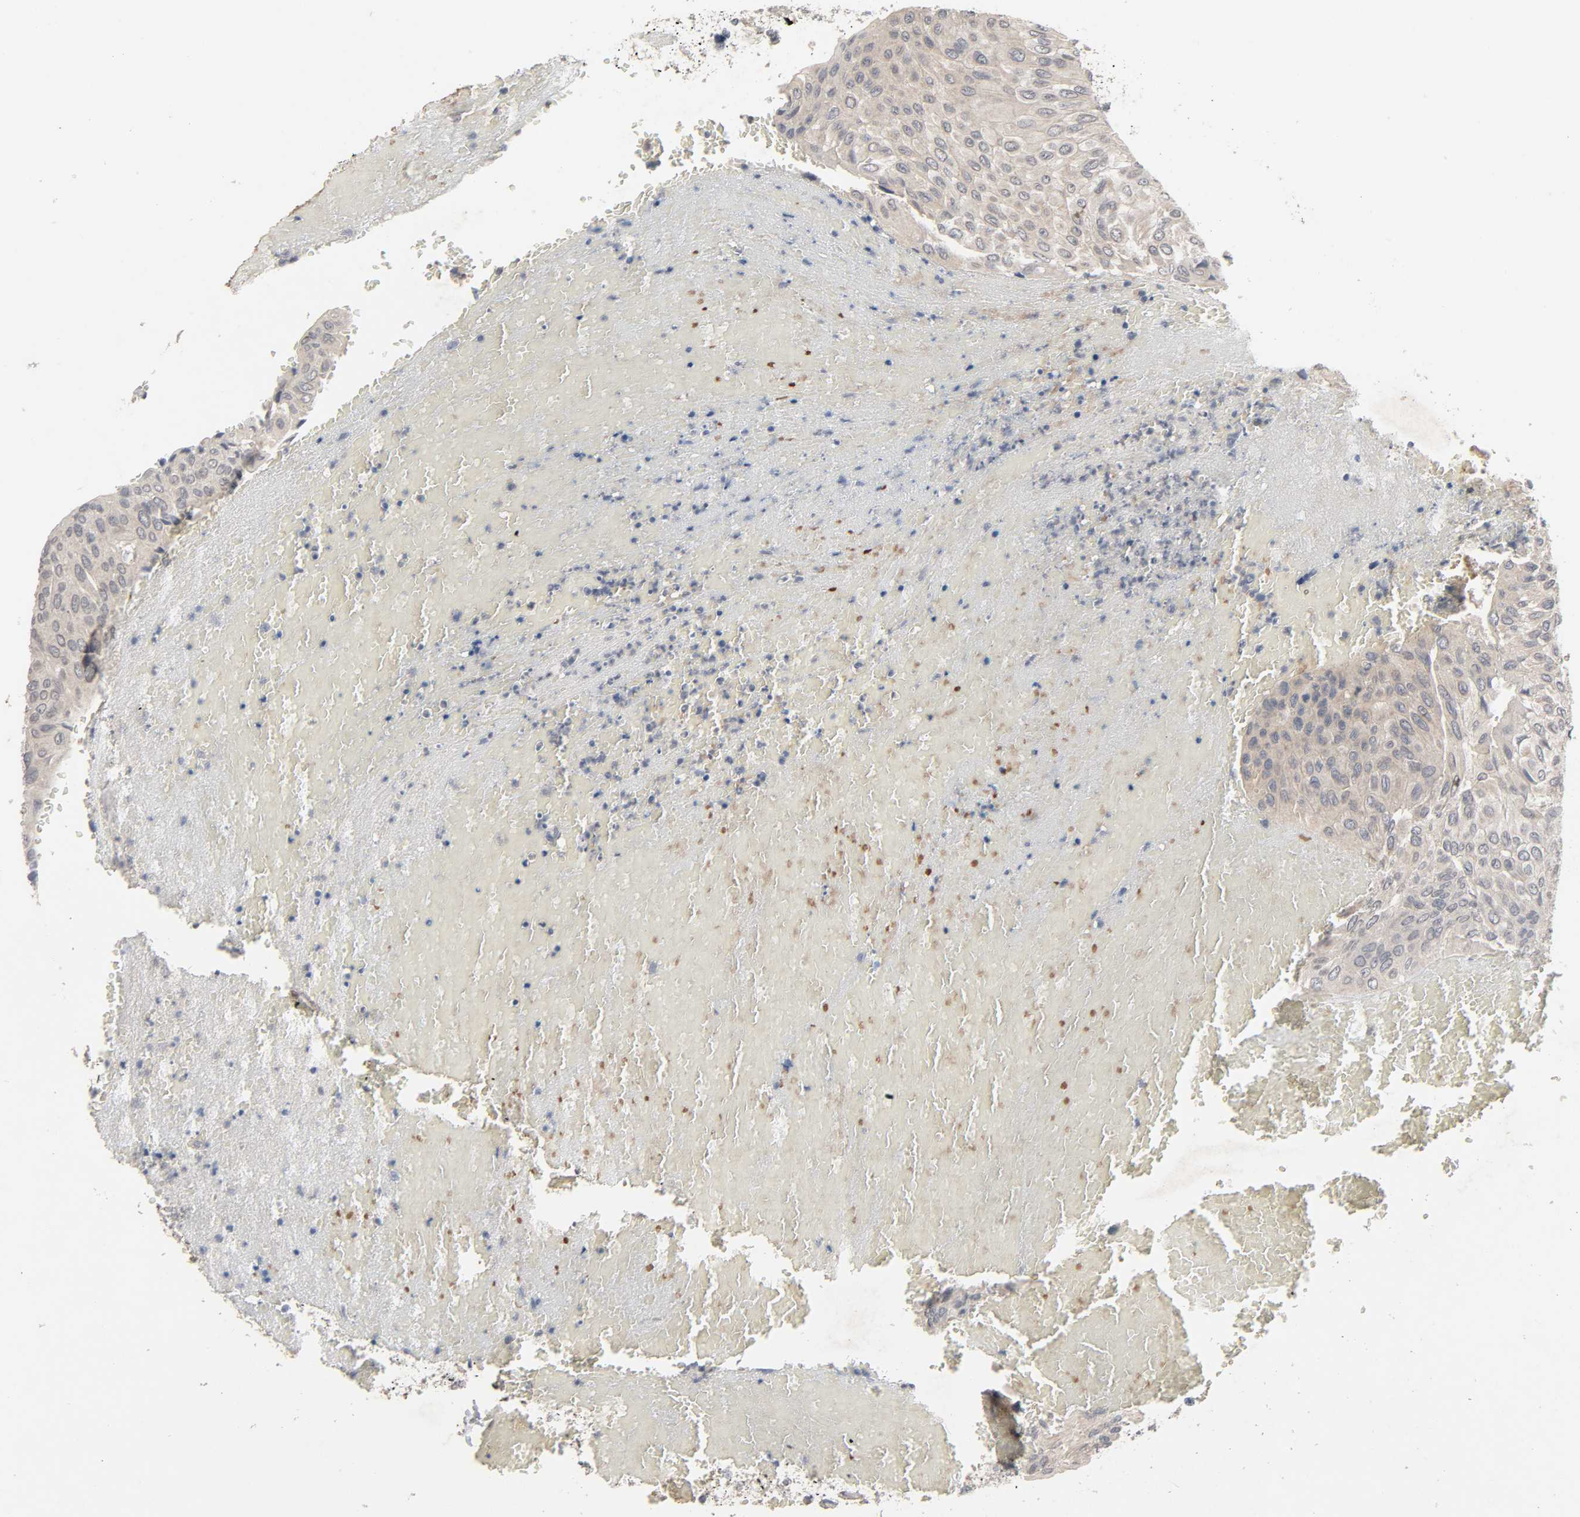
{"staining": {"intensity": "negative", "quantity": "none", "location": "none"}, "tissue": "urothelial cancer", "cell_type": "Tumor cells", "image_type": "cancer", "snomed": [{"axis": "morphology", "description": "Urothelial carcinoma, High grade"}, {"axis": "topography", "description": "Urinary bladder"}], "caption": "The micrograph shows no staining of tumor cells in urothelial carcinoma (high-grade).", "gene": "ZNF222", "patient": {"sex": "male", "age": 66}}